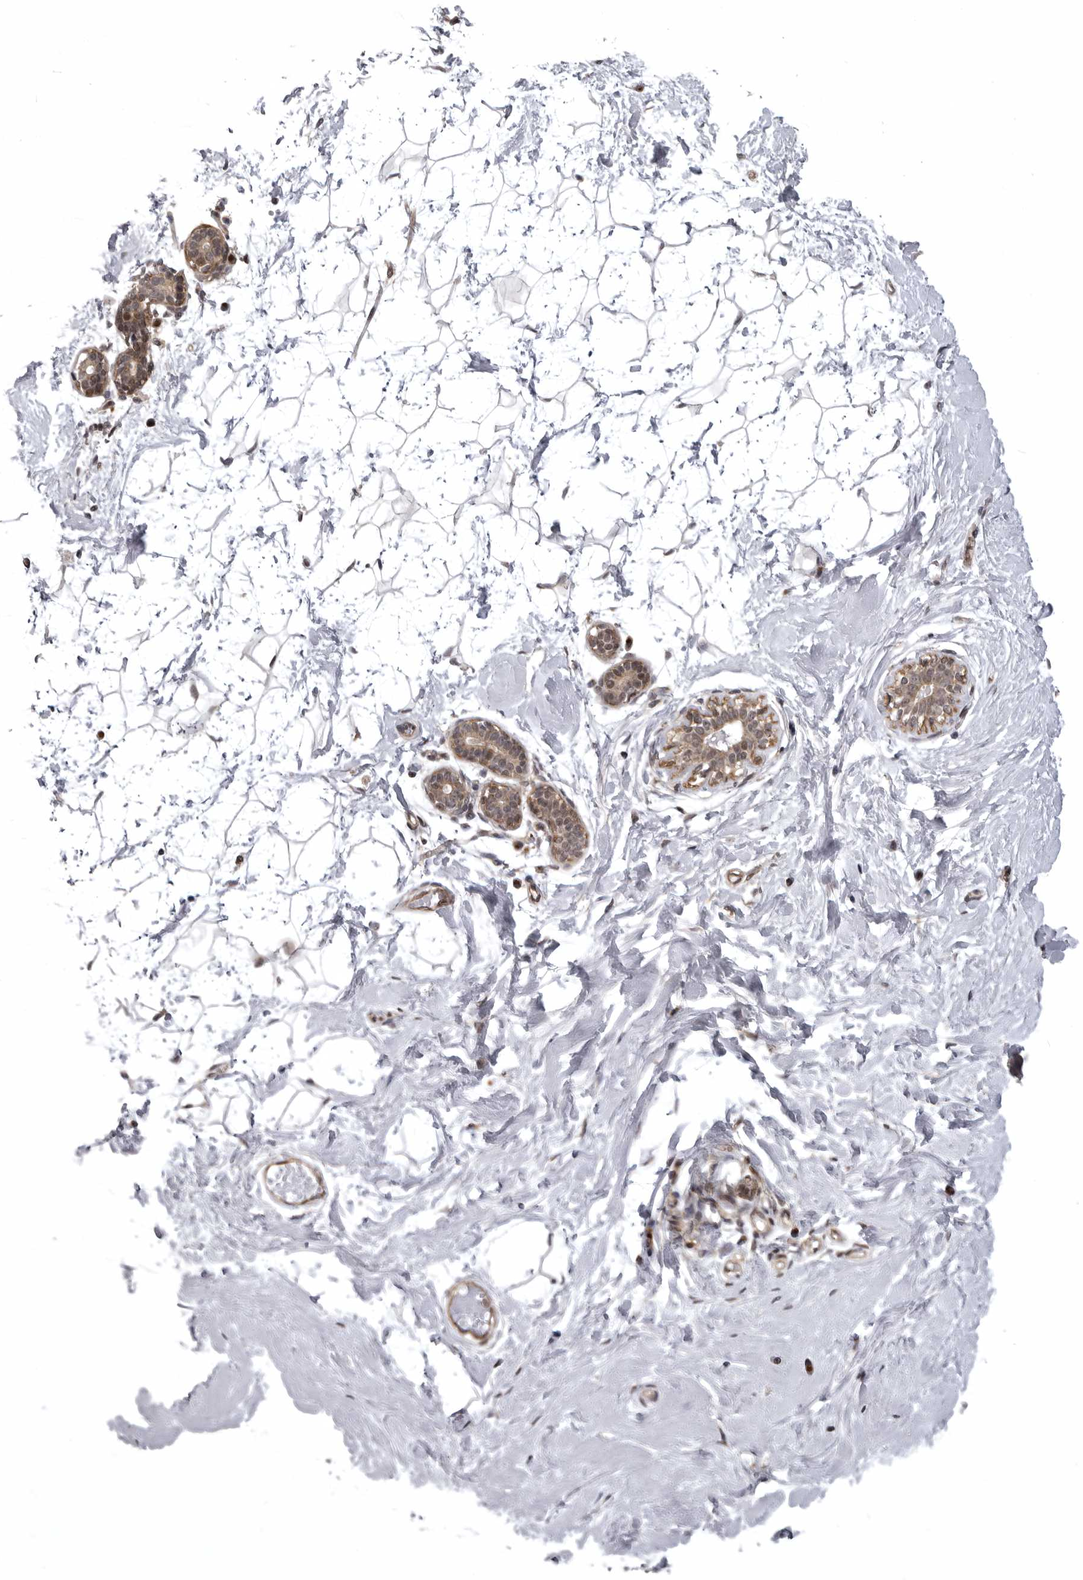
{"staining": {"intensity": "negative", "quantity": "none", "location": "none"}, "tissue": "breast", "cell_type": "Adipocytes", "image_type": "normal", "snomed": [{"axis": "morphology", "description": "Normal tissue, NOS"}, {"axis": "morphology", "description": "Adenoma, NOS"}, {"axis": "topography", "description": "Breast"}], "caption": "Immunohistochemistry image of benign breast stained for a protein (brown), which exhibits no expression in adipocytes. (DAB IHC visualized using brightfield microscopy, high magnification).", "gene": "SNX16", "patient": {"sex": "female", "age": 23}}